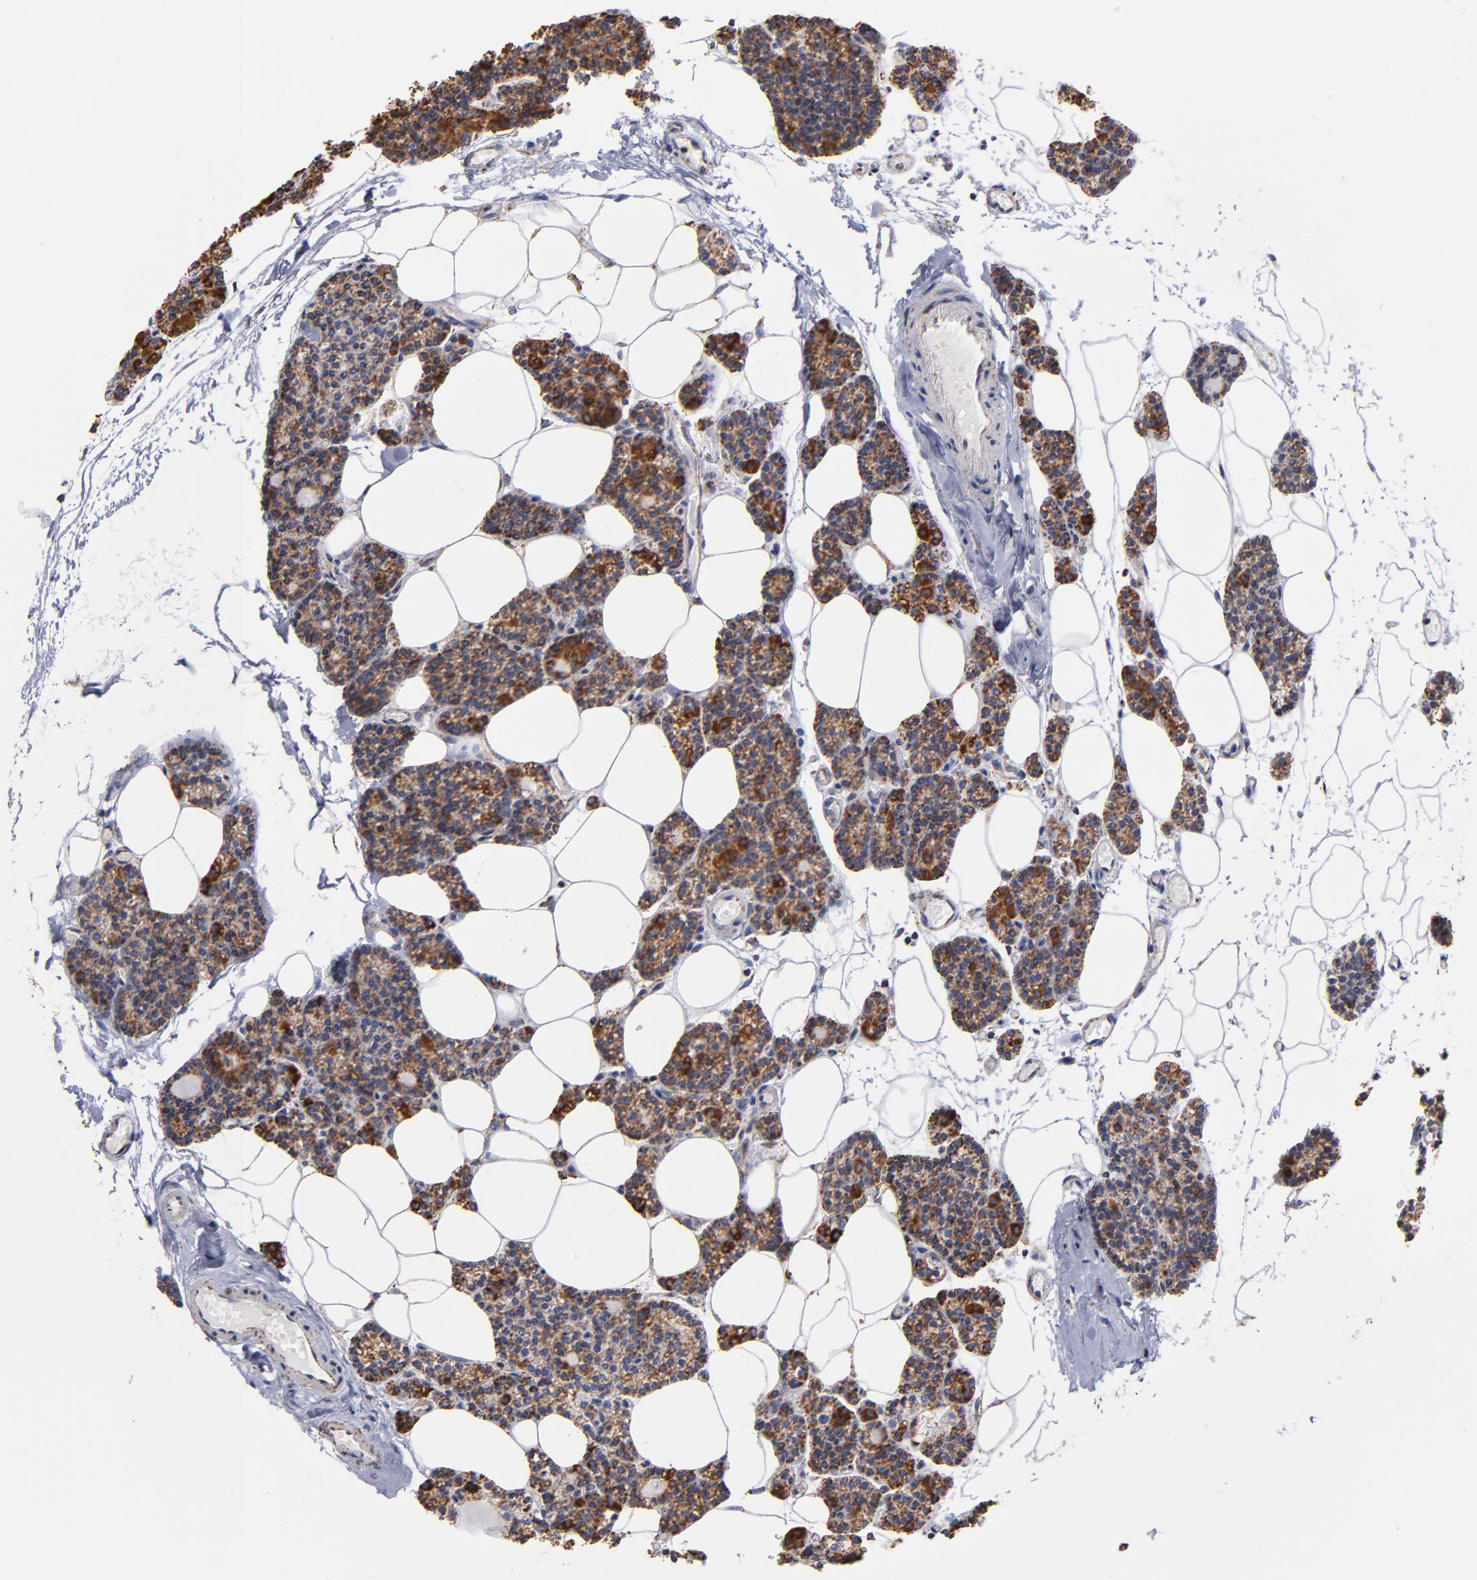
{"staining": {"intensity": "strong", "quantity": ">75%", "location": "cytoplasmic/membranous"}, "tissue": "parathyroid gland", "cell_type": "Glandular cells", "image_type": "normal", "snomed": [{"axis": "morphology", "description": "Normal tissue, NOS"}, {"axis": "topography", "description": "Parathyroid gland"}], "caption": "DAB (3,3'-diaminobenzidine) immunohistochemical staining of unremarkable human parathyroid gland exhibits strong cytoplasmic/membranous protein expression in about >75% of glandular cells. Immunohistochemistry stains the protein in brown and the nuclei are stained blue.", "gene": "PHB1", "patient": {"sex": "female", "age": 66}}